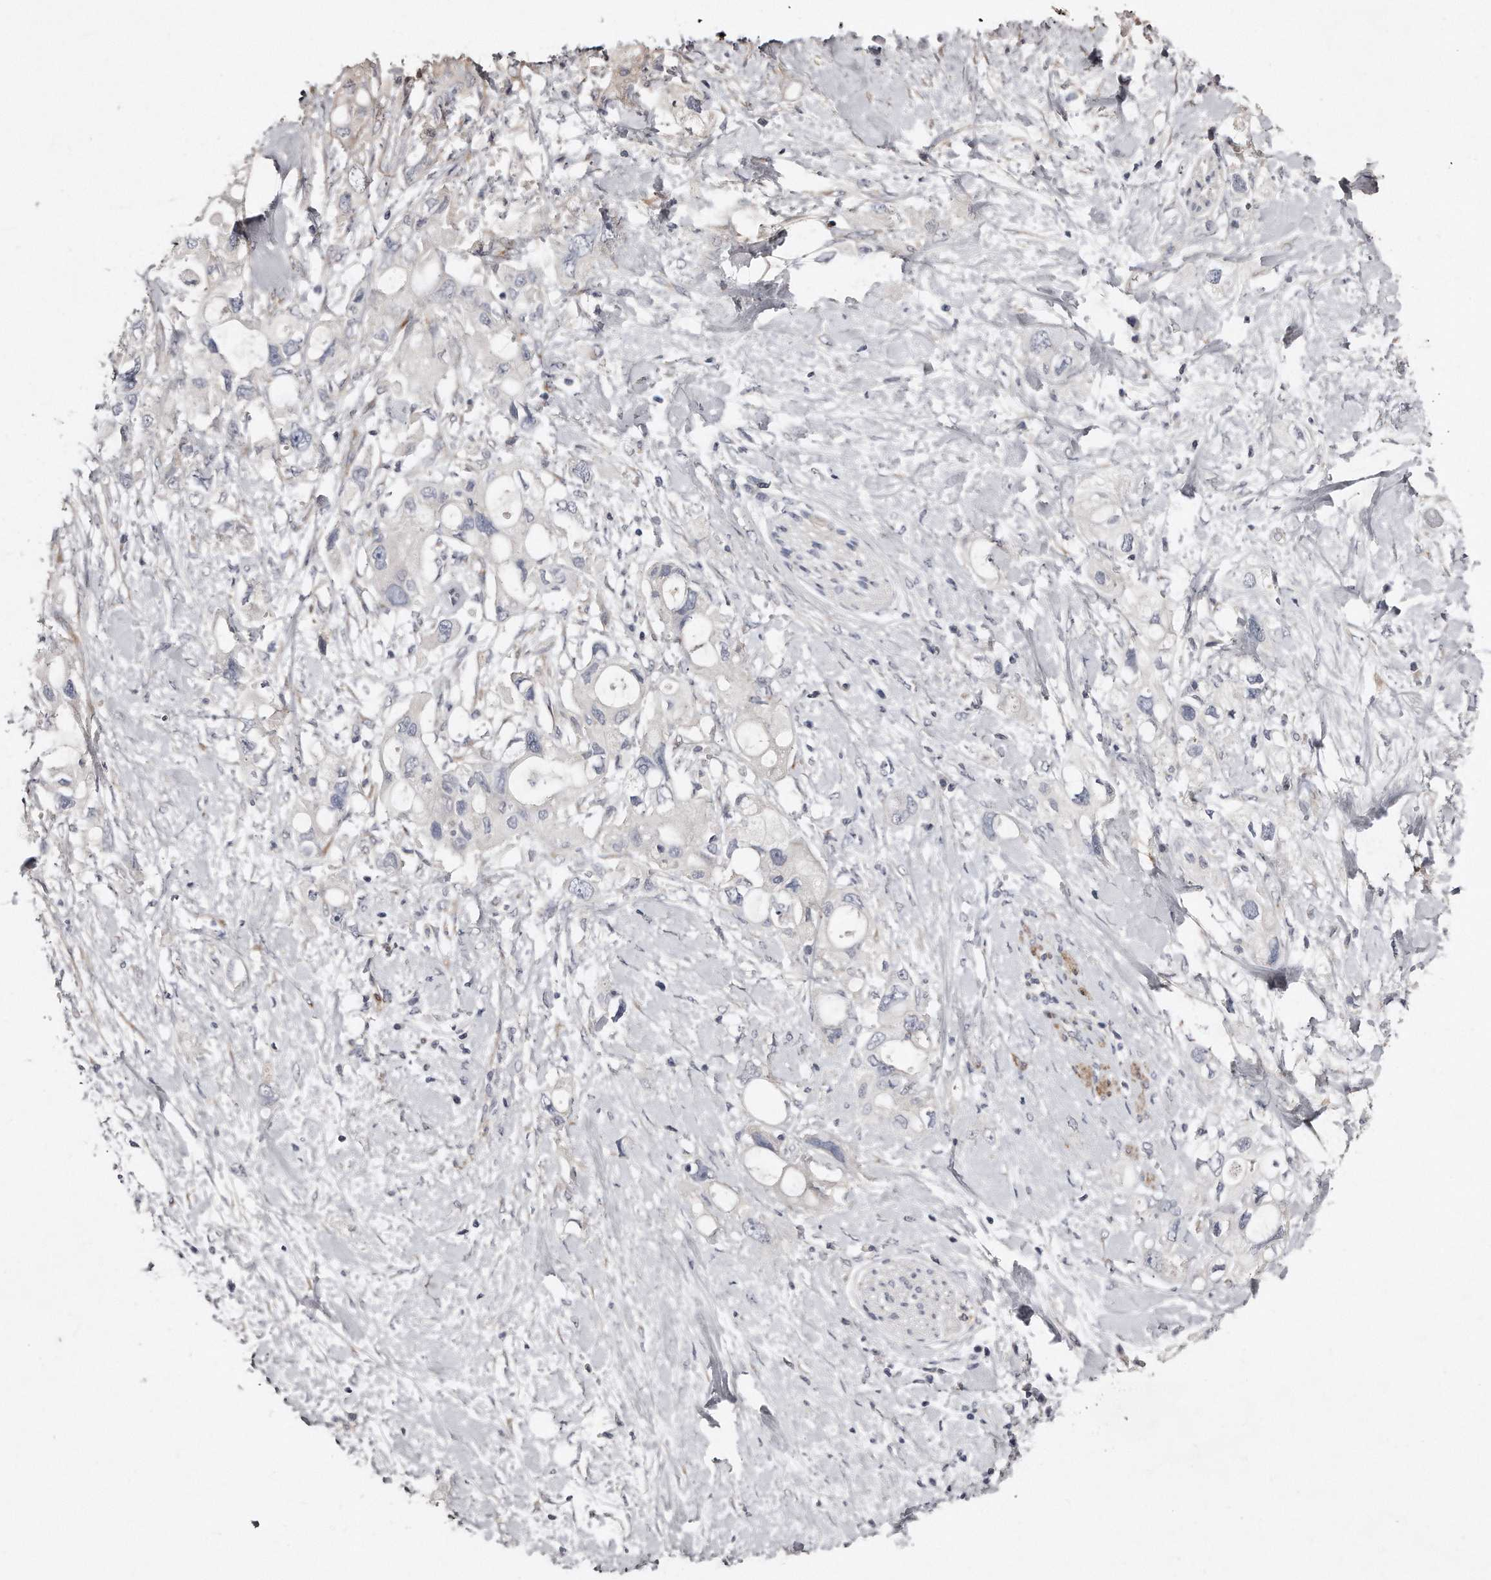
{"staining": {"intensity": "negative", "quantity": "none", "location": "none"}, "tissue": "pancreatic cancer", "cell_type": "Tumor cells", "image_type": "cancer", "snomed": [{"axis": "morphology", "description": "Adenocarcinoma, NOS"}, {"axis": "topography", "description": "Pancreas"}], "caption": "Tumor cells show no significant protein positivity in adenocarcinoma (pancreatic).", "gene": "LMOD1", "patient": {"sex": "female", "age": 56}}